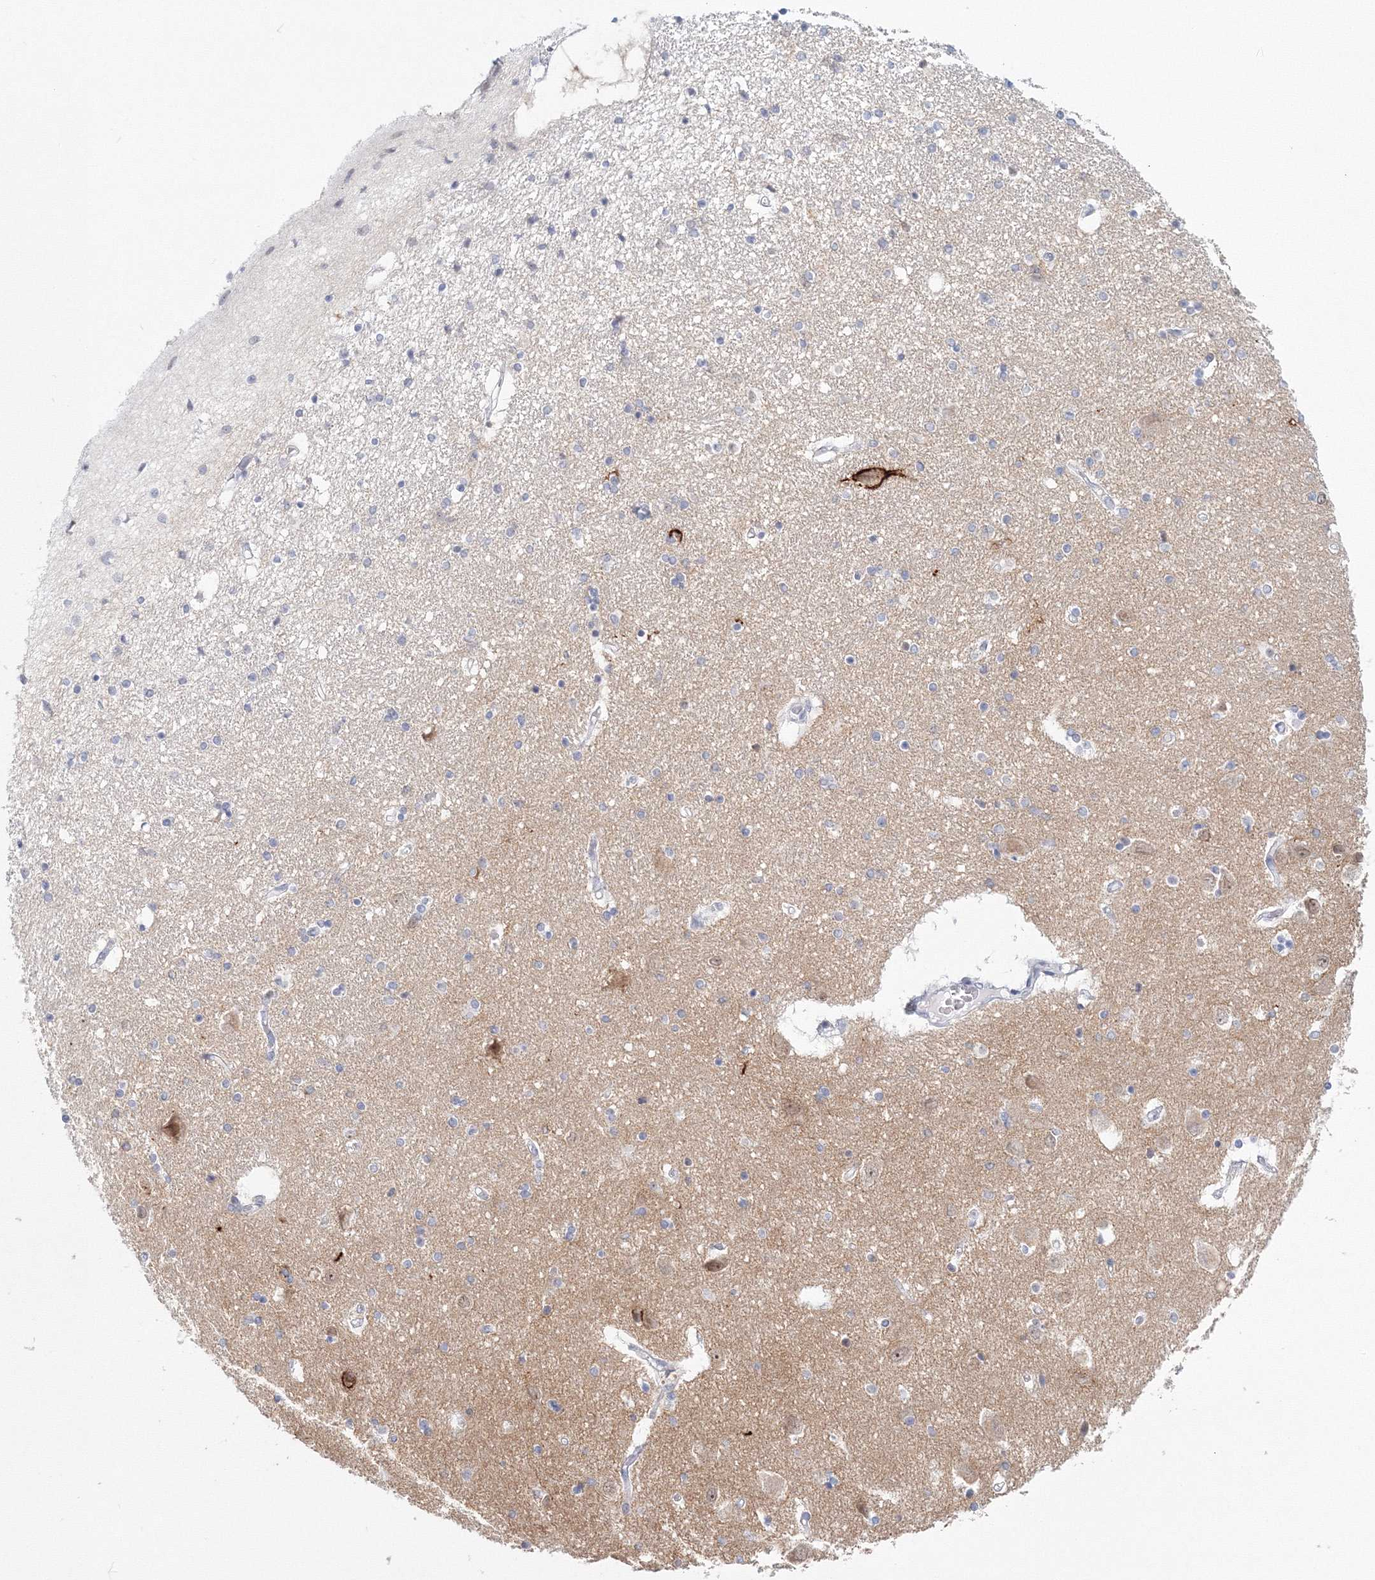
{"staining": {"intensity": "negative", "quantity": "none", "location": "none"}, "tissue": "hippocampus", "cell_type": "Glial cells", "image_type": "normal", "snomed": [{"axis": "morphology", "description": "Normal tissue, NOS"}, {"axis": "topography", "description": "Hippocampus"}], "caption": "High magnification brightfield microscopy of normal hippocampus stained with DAB (brown) and counterstained with hematoxylin (blue): glial cells show no significant expression.", "gene": "VSIG1", "patient": {"sex": "female", "age": 54}}